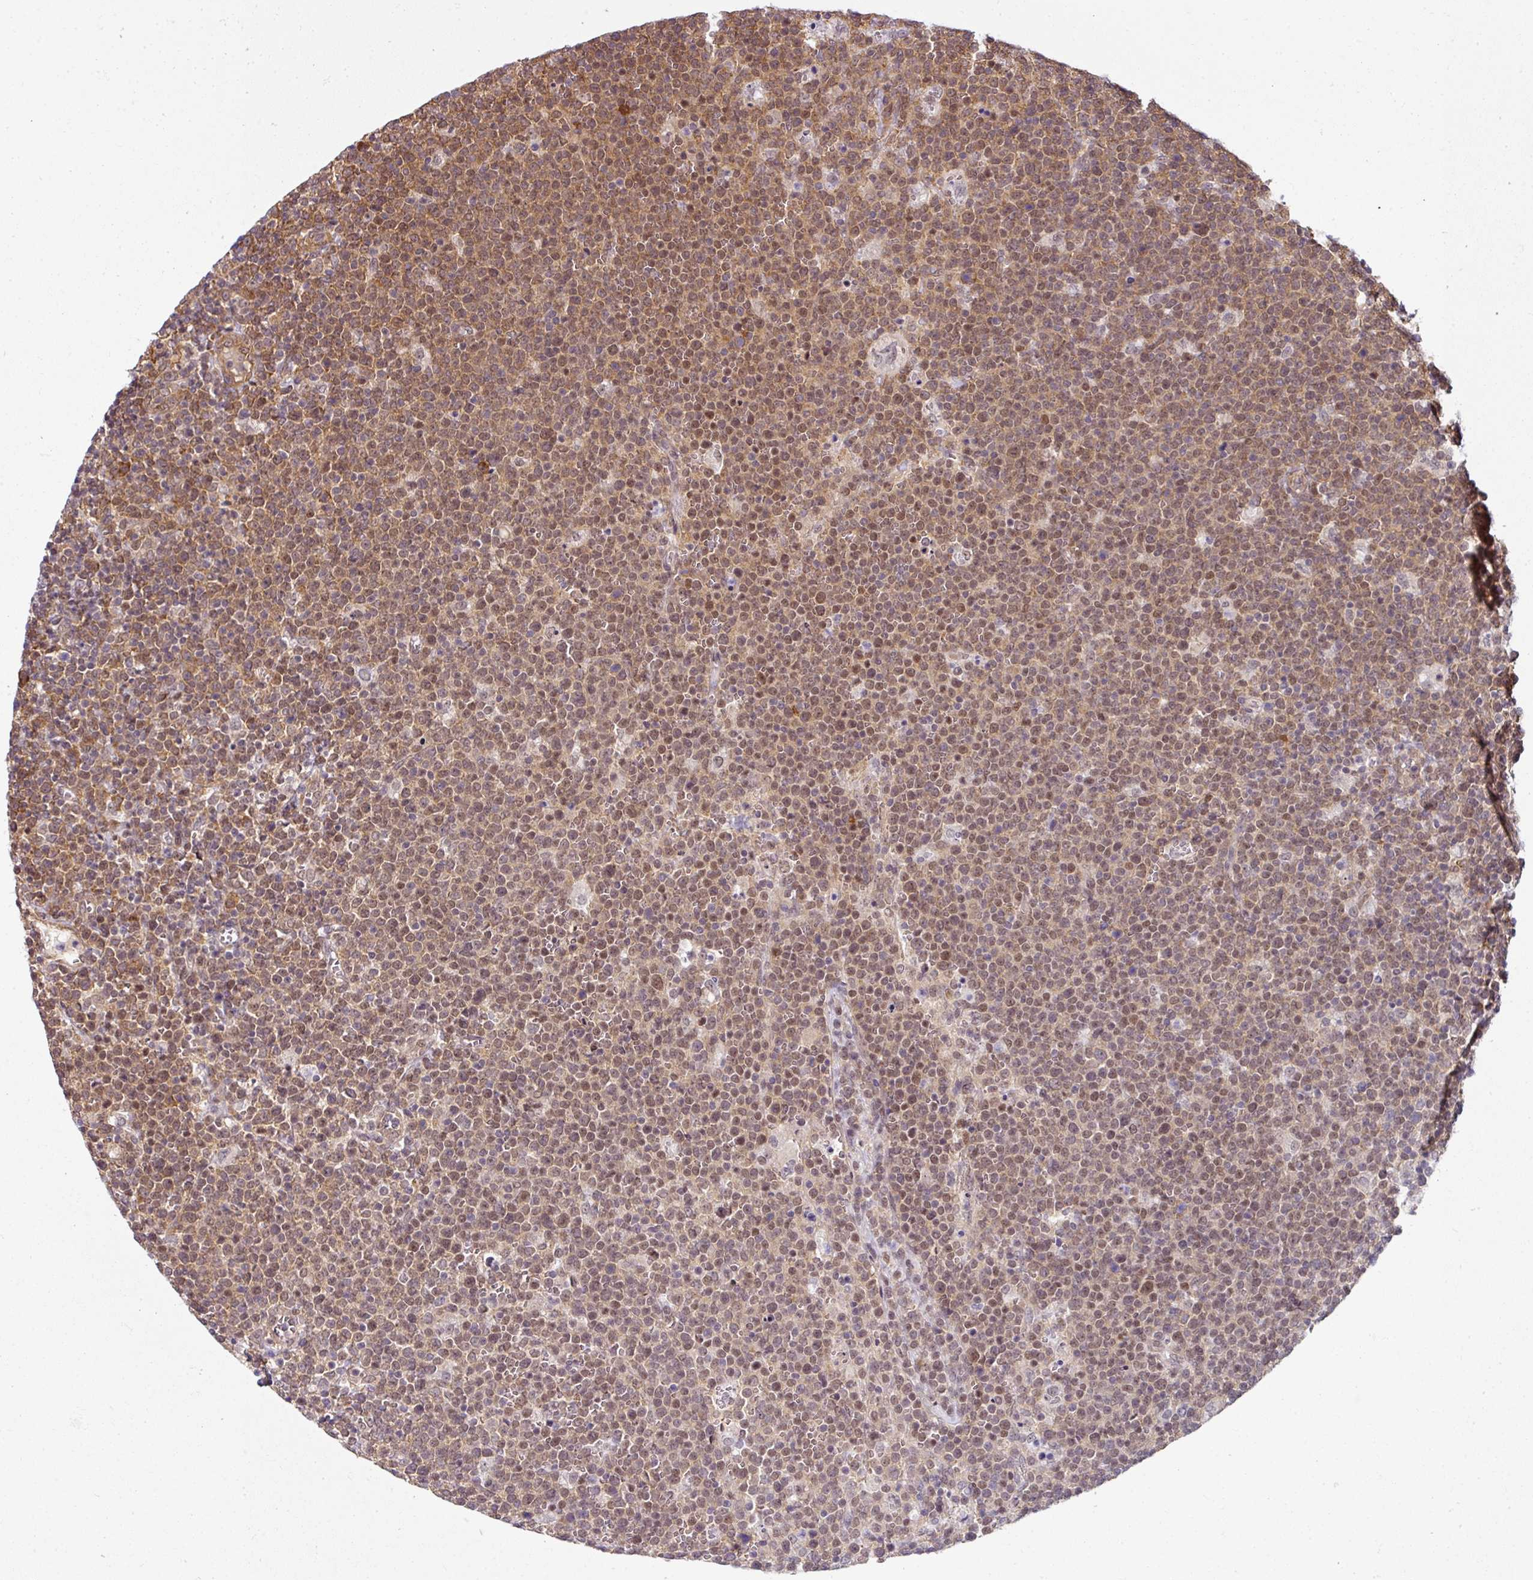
{"staining": {"intensity": "moderate", "quantity": "25%-75%", "location": "cytoplasmic/membranous,nuclear"}, "tissue": "lymphoma", "cell_type": "Tumor cells", "image_type": "cancer", "snomed": [{"axis": "morphology", "description": "Malignant lymphoma, non-Hodgkin's type, High grade"}, {"axis": "topography", "description": "Lymph node"}], "caption": "Immunohistochemistry of human malignant lymphoma, non-Hodgkin's type (high-grade) displays medium levels of moderate cytoplasmic/membranous and nuclear staining in about 25%-75% of tumor cells.", "gene": "RBM4B", "patient": {"sex": "male", "age": 61}}